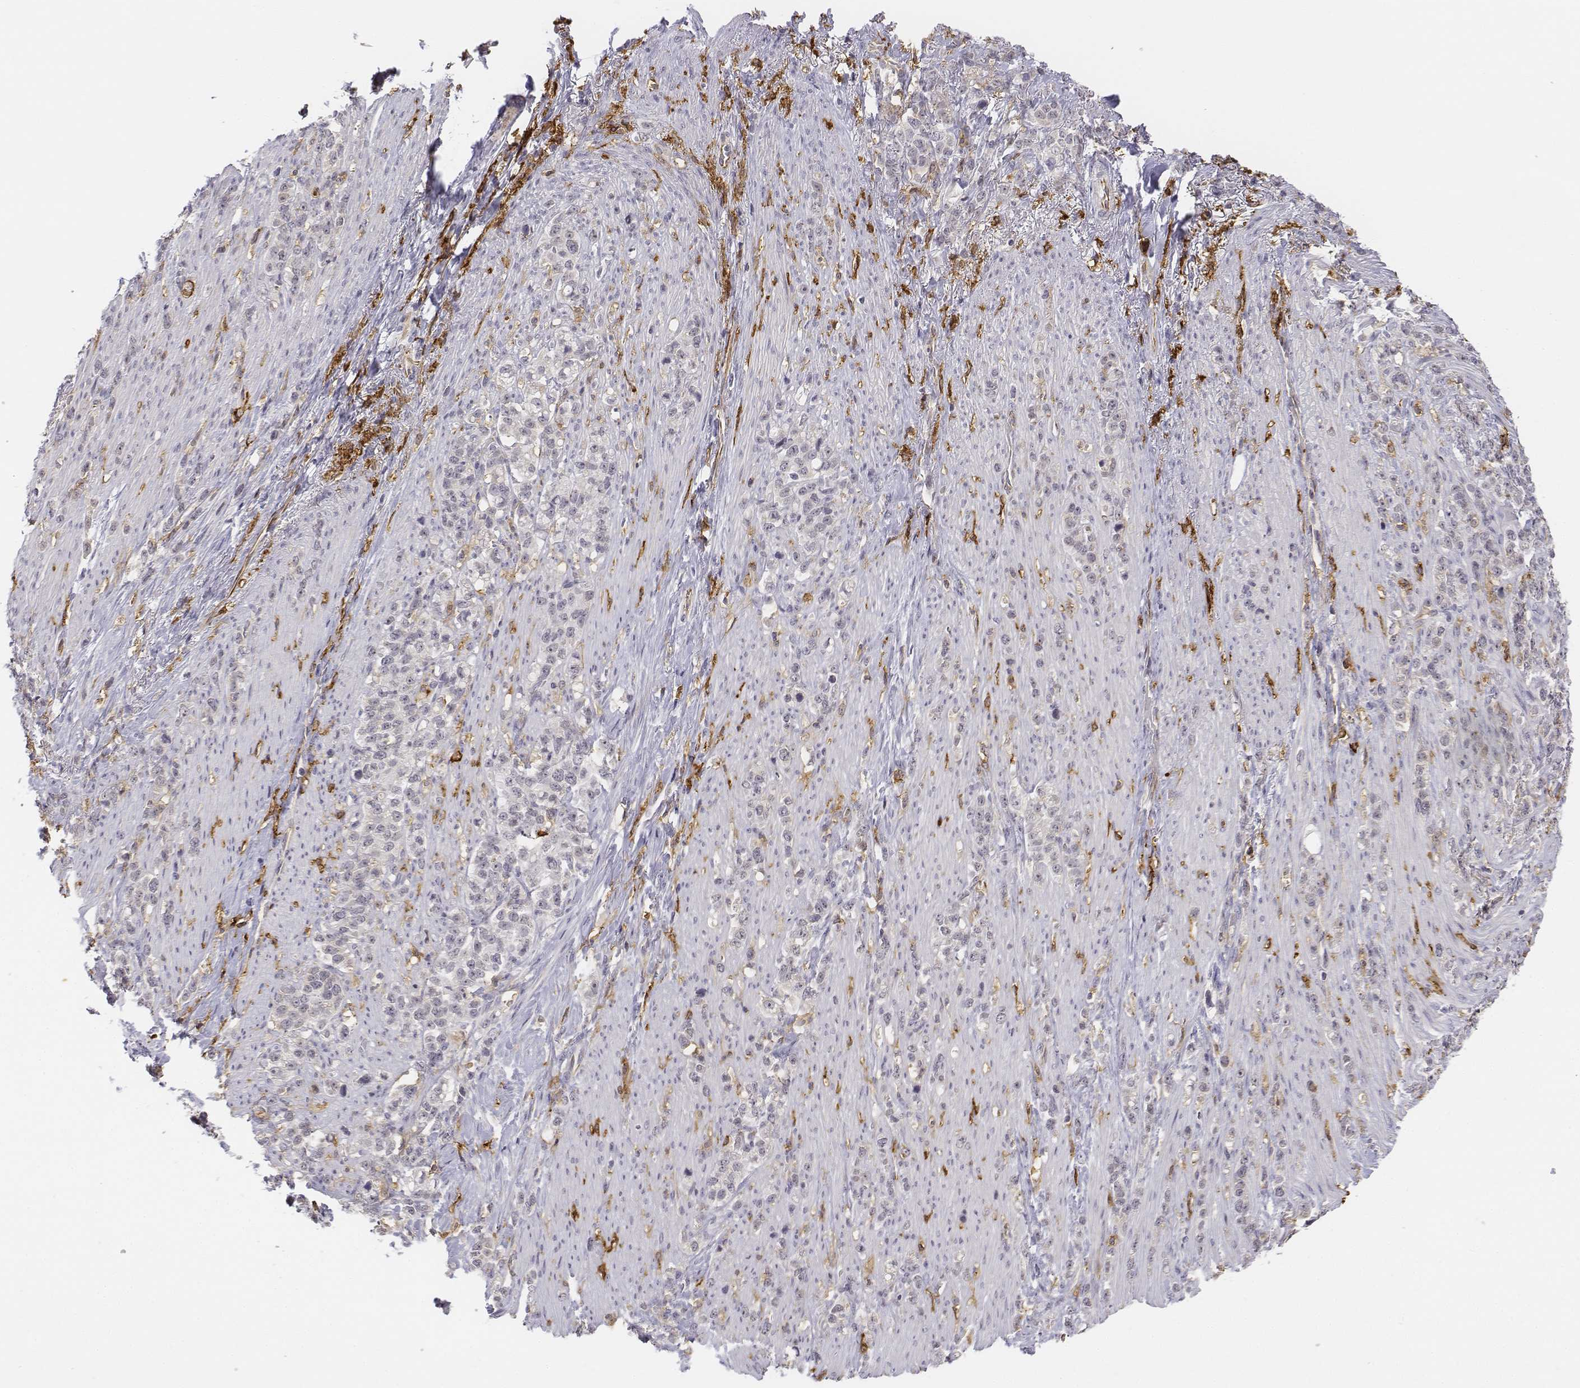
{"staining": {"intensity": "negative", "quantity": "none", "location": "none"}, "tissue": "stomach cancer", "cell_type": "Tumor cells", "image_type": "cancer", "snomed": [{"axis": "morphology", "description": "Adenocarcinoma, NOS"}, {"axis": "topography", "description": "Stomach, lower"}], "caption": "High power microscopy image of an IHC histopathology image of stomach cancer (adenocarcinoma), revealing no significant staining in tumor cells.", "gene": "CD14", "patient": {"sex": "male", "age": 88}}